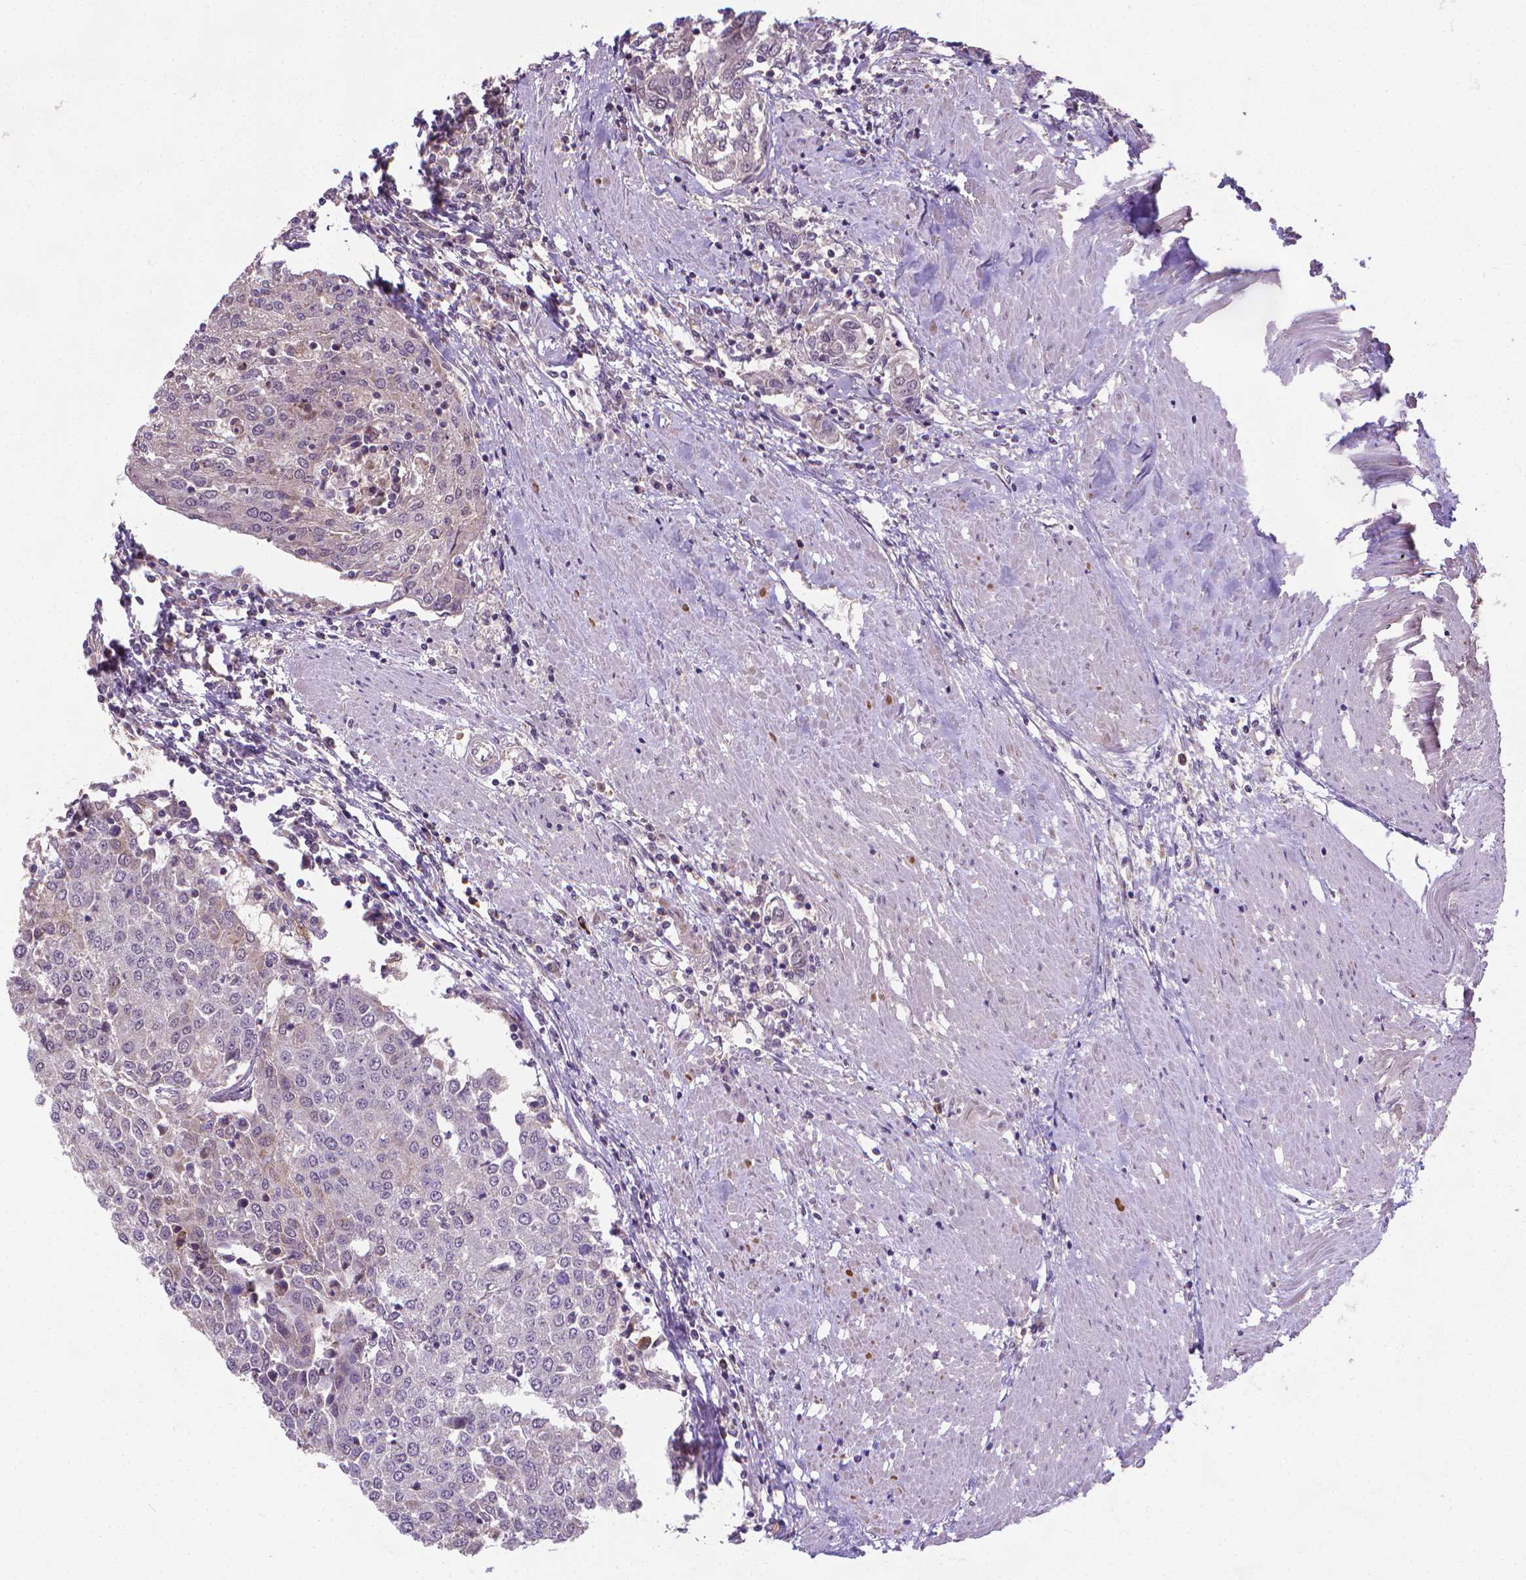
{"staining": {"intensity": "negative", "quantity": "none", "location": "none"}, "tissue": "urothelial cancer", "cell_type": "Tumor cells", "image_type": "cancer", "snomed": [{"axis": "morphology", "description": "Urothelial carcinoma, High grade"}, {"axis": "topography", "description": "Urinary bladder"}], "caption": "Tumor cells show no significant protein staining in urothelial cancer.", "gene": "GPR63", "patient": {"sex": "female", "age": 85}}